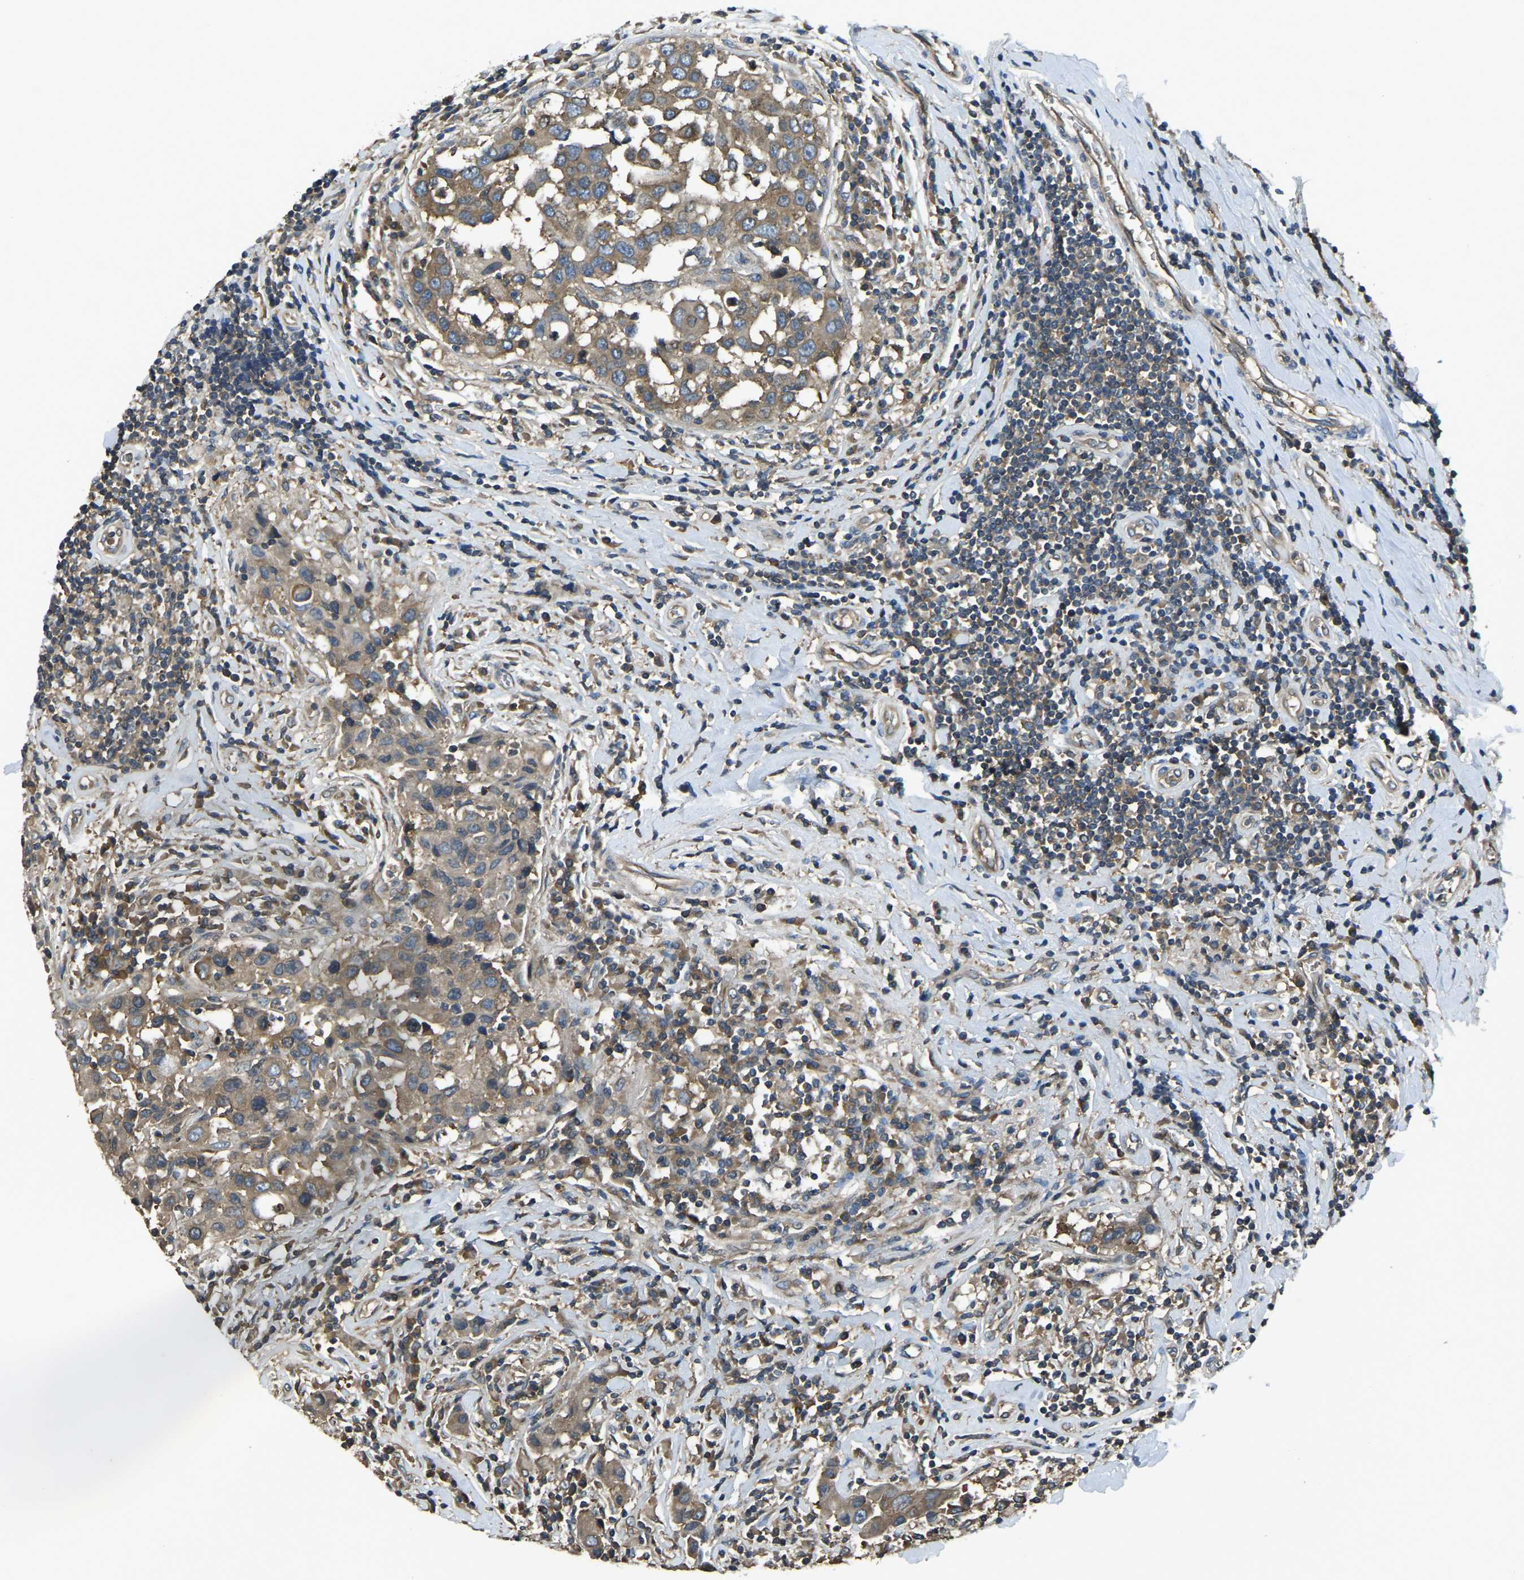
{"staining": {"intensity": "moderate", "quantity": ">75%", "location": "cytoplasmic/membranous"}, "tissue": "breast cancer", "cell_type": "Tumor cells", "image_type": "cancer", "snomed": [{"axis": "morphology", "description": "Duct carcinoma"}, {"axis": "topography", "description": "Breast"}], "caption": "Breast infiltrating ductal carcinoma stained with DAB immunohistochemistry (IHC) displays medium levels of moderate cytoplasmic/membranous expression in approximately >75% of tumor cells.", "gene": "AIMP1", "patient": {"sex": "female", "age": 27}}